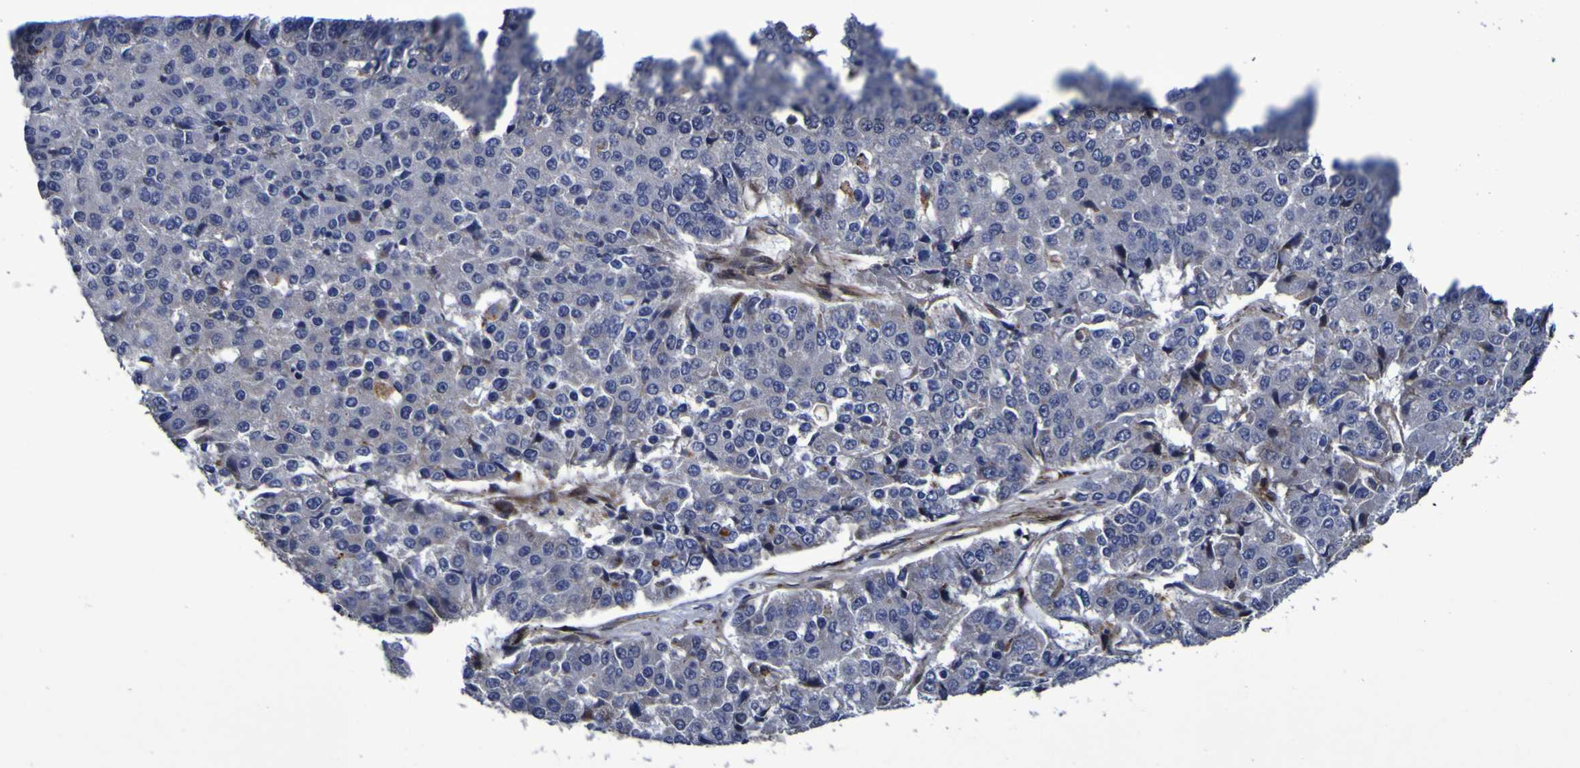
{"staining": {"intensity": "negative", "quantity": "none", "location": "none"}, "tissue": "pancreatic cancer", "cell_type": "Tumor cells", "image_type": "cancer", "snomed": [{"axis": "morphology", "description": "Adenocarcinoma, NOS"}, {"axis": "topography", "description": "Pancreas"}], "caption": "Pancreatic cancer was stained to show a protein in brown. There is no significant expression in tumor cells. The staining is performed using DAB brown chromogen with nuclei counter-stained in using hematoxylin.", "gene": "MGLL", "patient": {"sex": "male", "age": 50}}